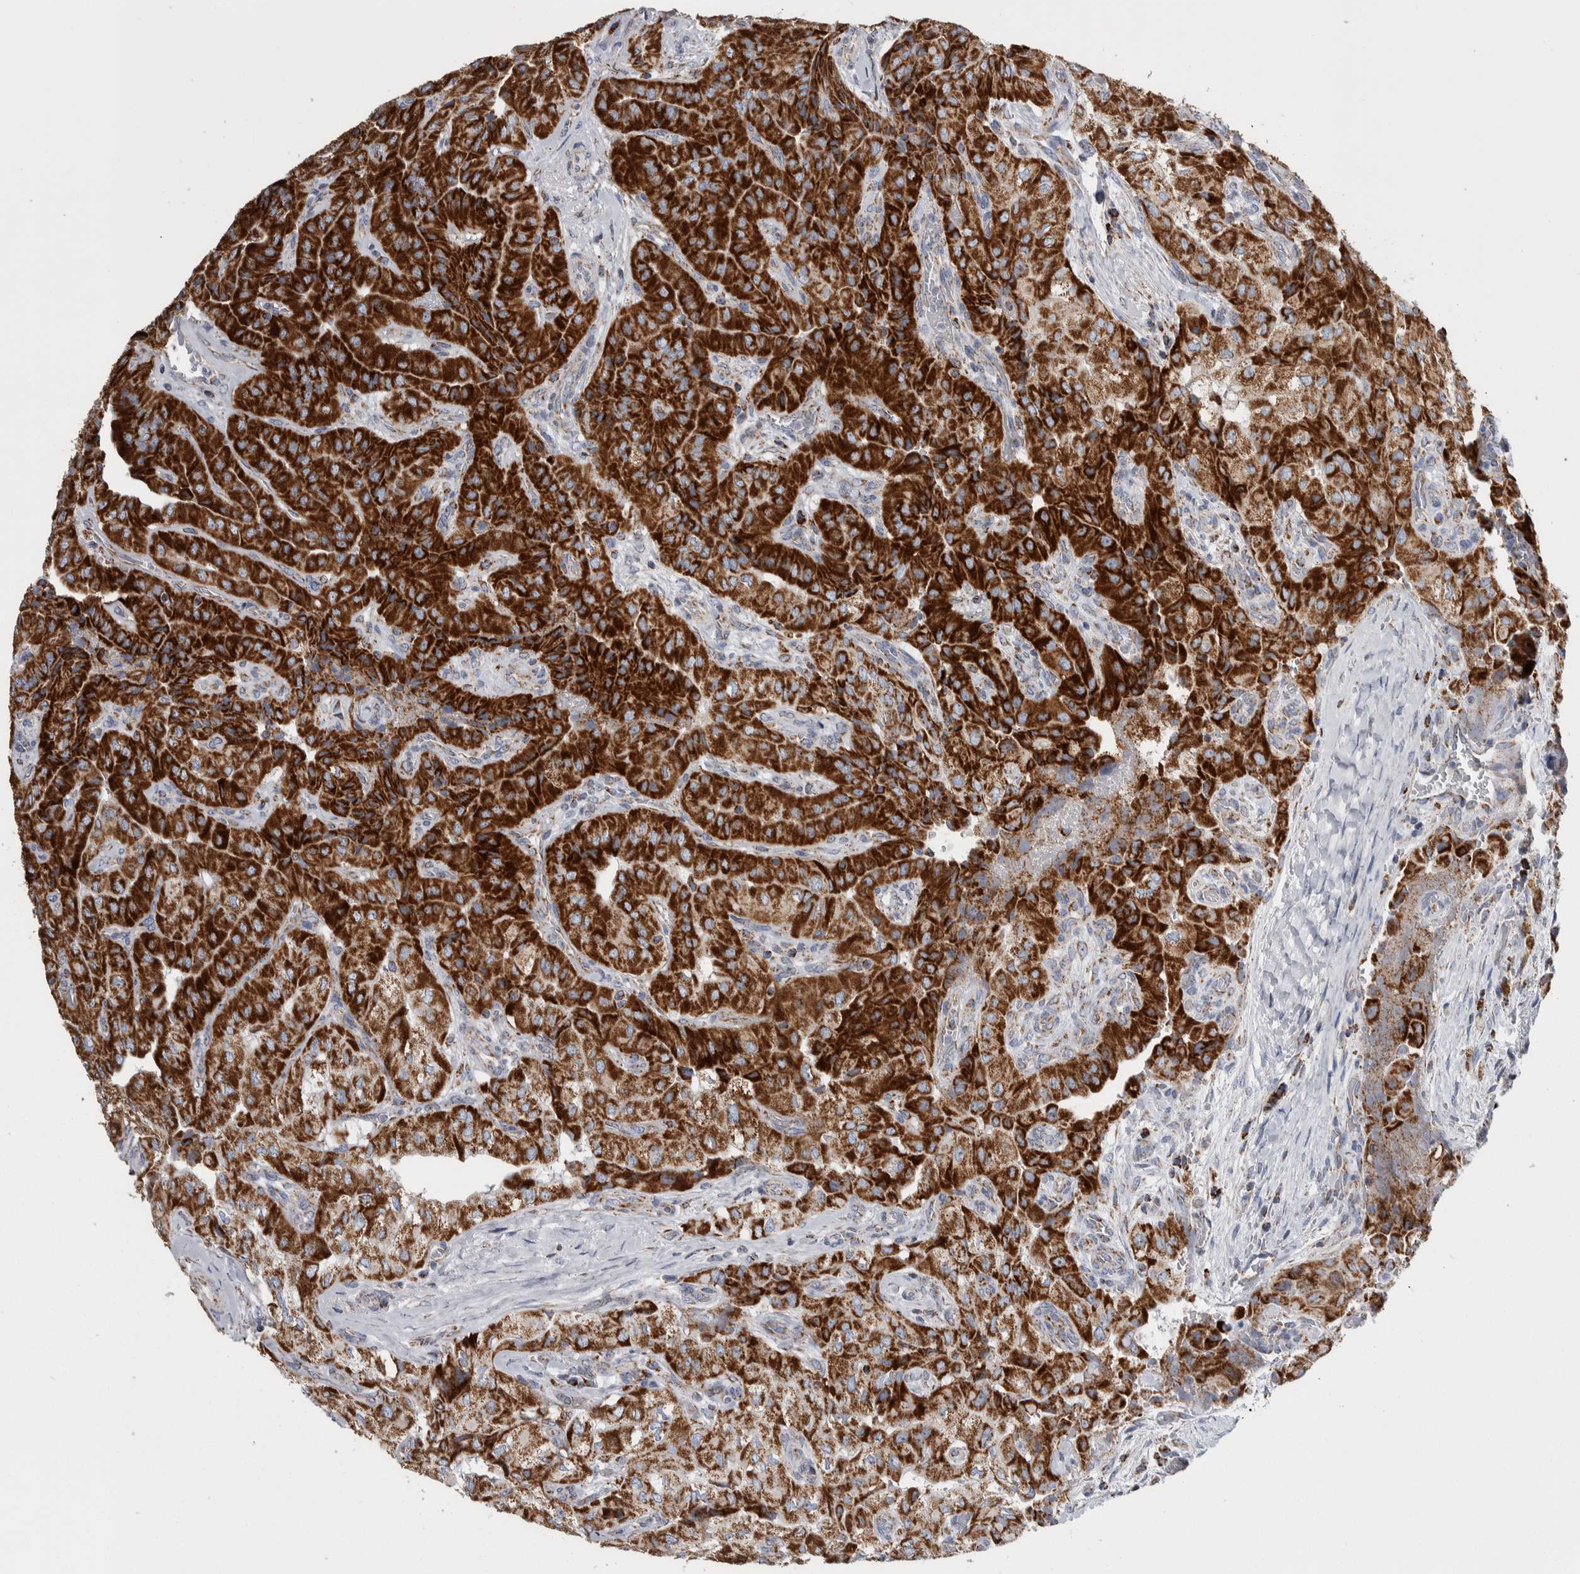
{"staining": {"intensity": "strong", "quantity": ">75%", "location": "cytoplasmic/membranous"}, "tissue": "thyroid cancer", "cell_type": "Tumor cells", "image_type": "cancer", "snomed": [{"axis": "morphology", "description": "Papillary adenocarcinoma, NOS"}, {"axis": "topography", "description": "Thyroid gland"}], "caption": "Immunohistochemistry image of thyroid cancer stained for a protein (brown), which reveals high levels of strong cytoplasmic/membranous positivity in about >75% of tumor cells.", "gene": "ETFA", "patient": {"sex": "female", "age": 59}}